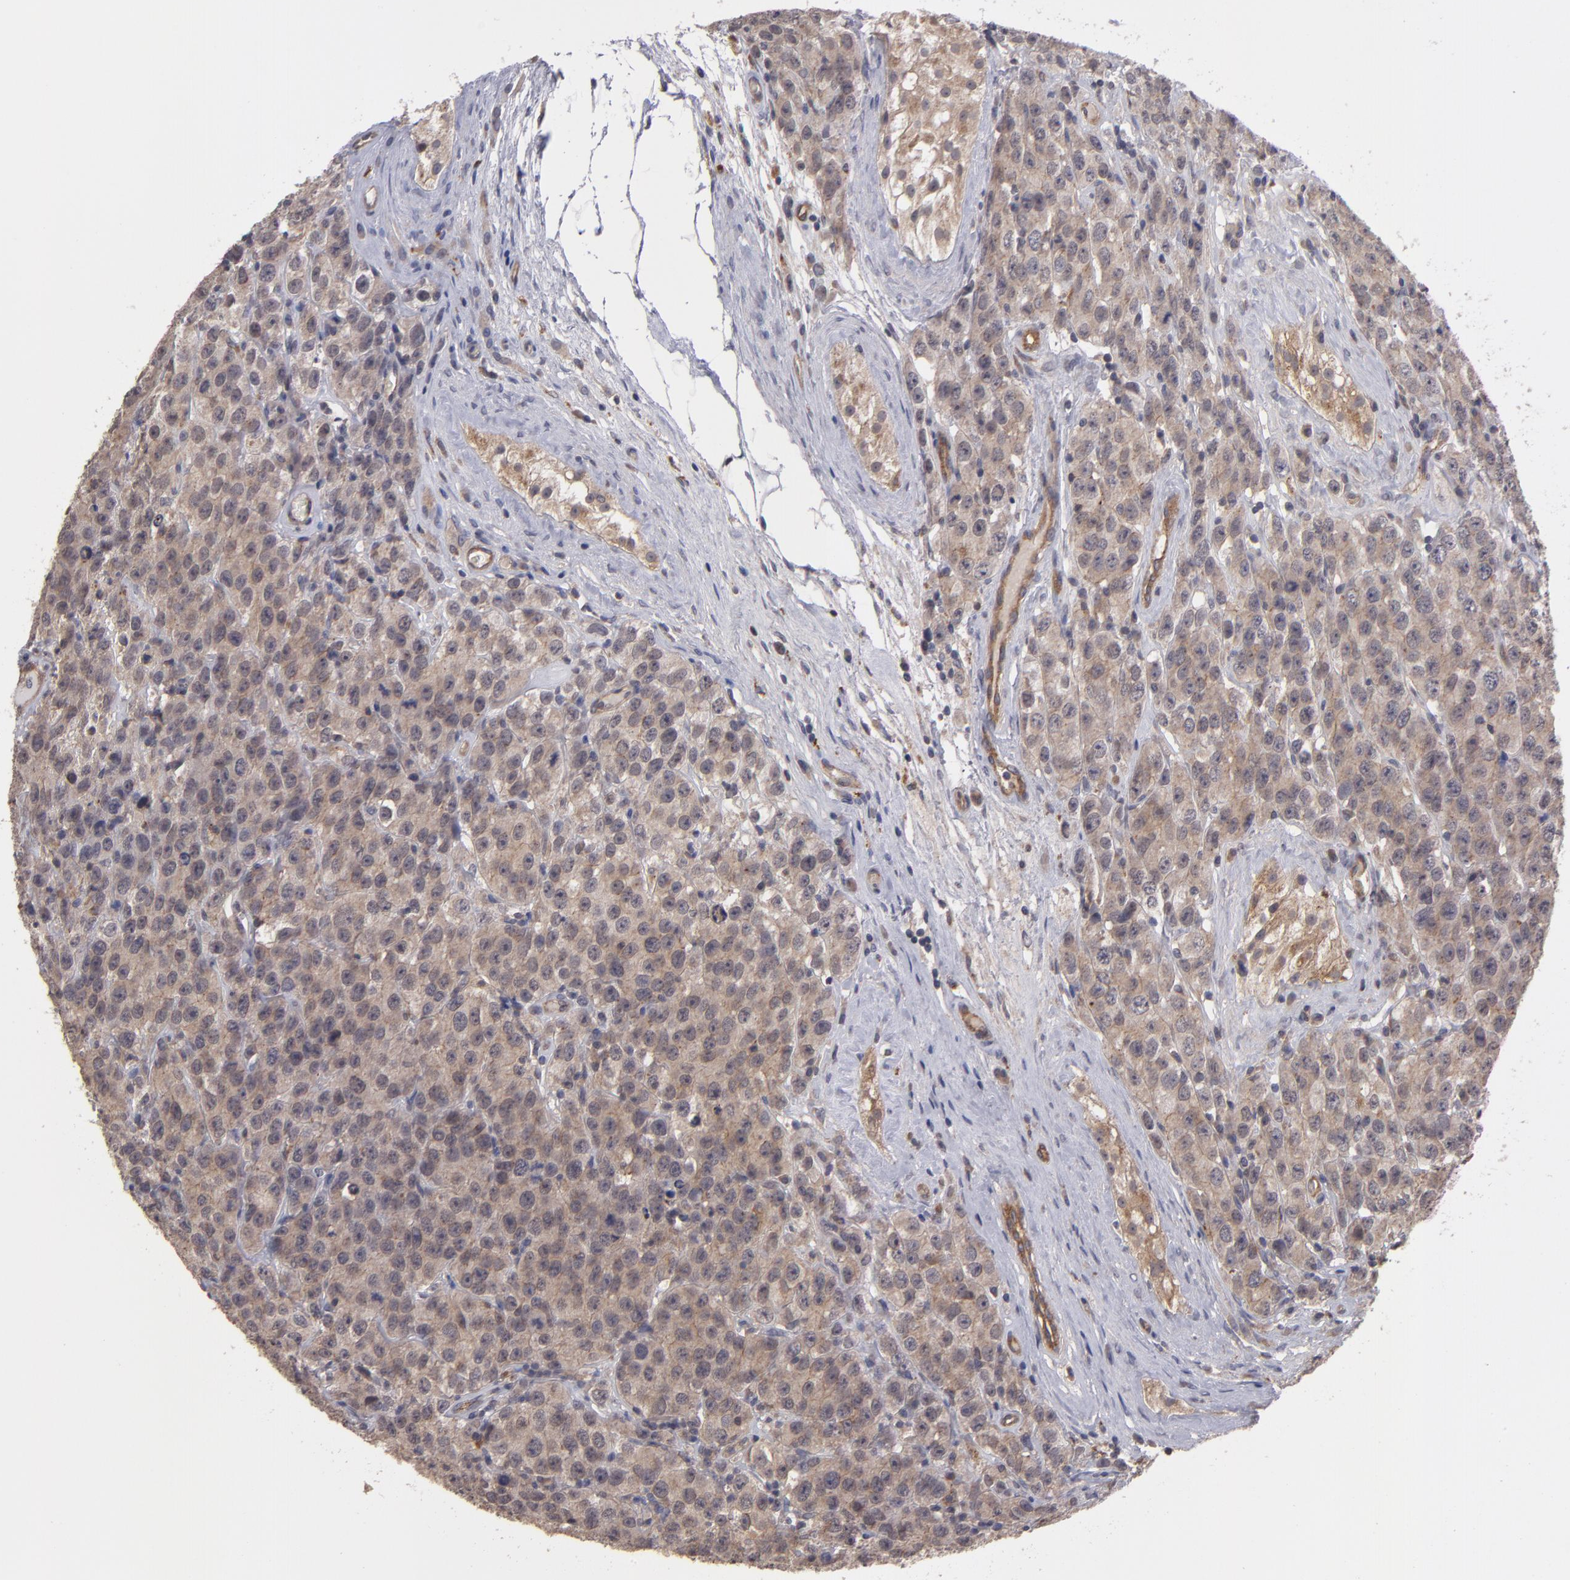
{"staining": {"intensity": "weak", "quantity": ">75%", "location": "cytoplasmic/membranous"}, "tissue": "testis cancer", "cell_type": "Tumor cells", "image_type": "cancer", "snomed": [{"axis": "morphology", "description": "Seminoma, NOS"}, {"axis": "topography", "description": "Testis"}], "caption": "IHC (DAB) staining of seminoma (testis) reveals weak cytoplasmic/membranous protein expression in about >75% of tumor cells.", "gene": "CTSO", "patient": {"sex": "male", "age": 52}}